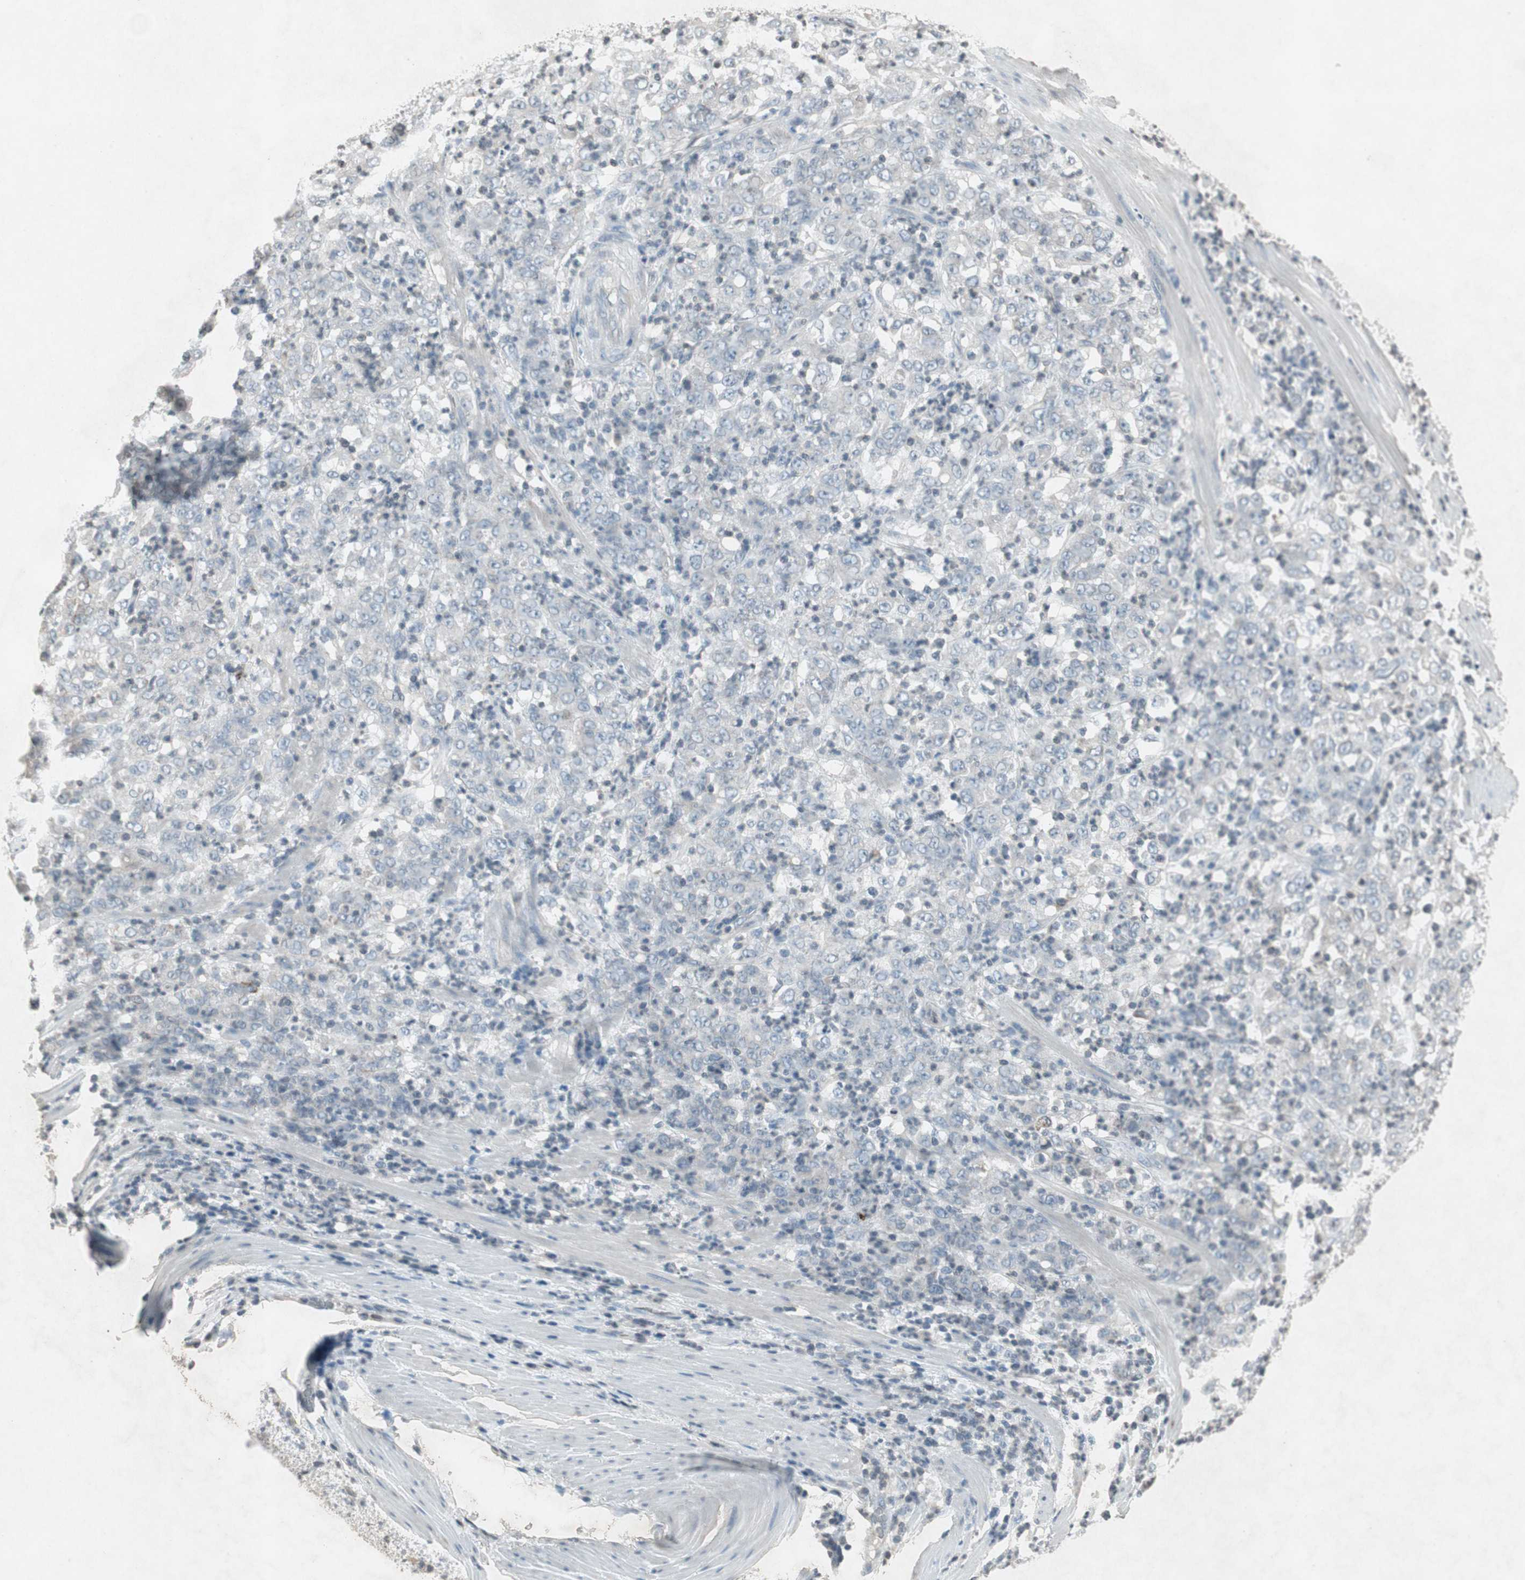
{"staining": {"intensity": "negative", "quantity": "none", "location": "none"}, "tissue": "stomach cancer", "cell_type": "Tumor cells", "image_type": "cancer", "snomed": [{"axis": "morphology", "description": "Adenocarcinoma, NOS"}, {"axis": "topography", "description": "Stomach, lower"}], "caption": "The photomicrograph exhibits no staining of tumor cells in stomach adenocarcinoma. (Stains: DAB (3,3'-diaminobenzidine) immunohistochemistry with hematoxylin counter stain, Microscopy: brightfield microscopy at high magnification).", "gene": "ARG2", "patient": {"sex": "female", "age": 71}}